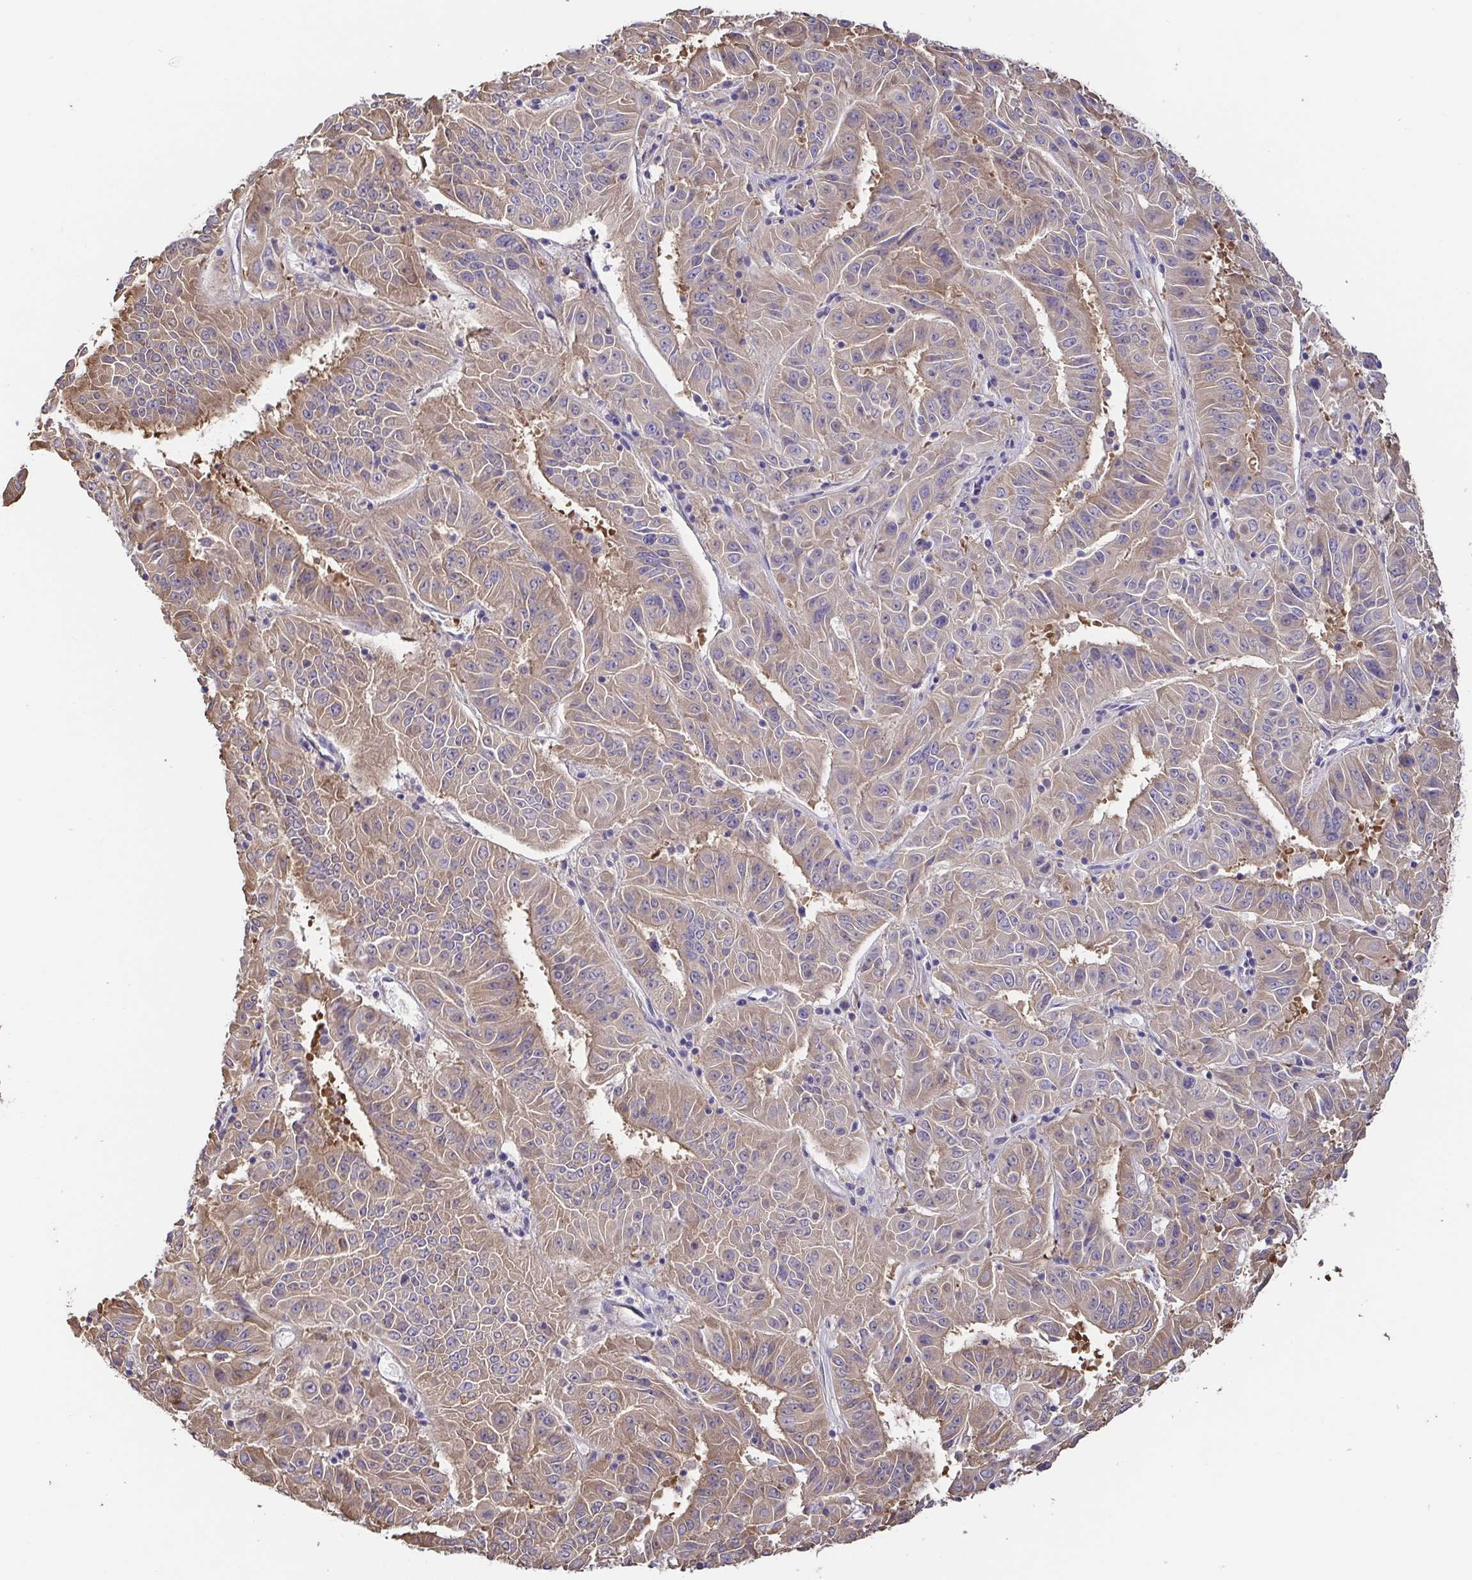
{"staining": {"intensity": "weak", "quantity": "25%-75%", "location": "cytoplasmic/membranous"}, "tissue": "pancreatic cancer", "cell_type": "Tumor cells", "image_type": "cancer", "snomed": [{"axis": "morphology", "description": "Adenocarcinoma, NOS"}, {"axis": "topography", "description": "Pancreas"}], "caption": "A brown stain labels weak cytoplasmic/membranous positivity of a protein in human pancreatic cancer tumor cells. Immunohistochemistry (ihc) stains the protein of interest in brown and the nuclei are stained blue.", "gene": "EIF3D", "patient": {"sex": "male", "age": 63}}